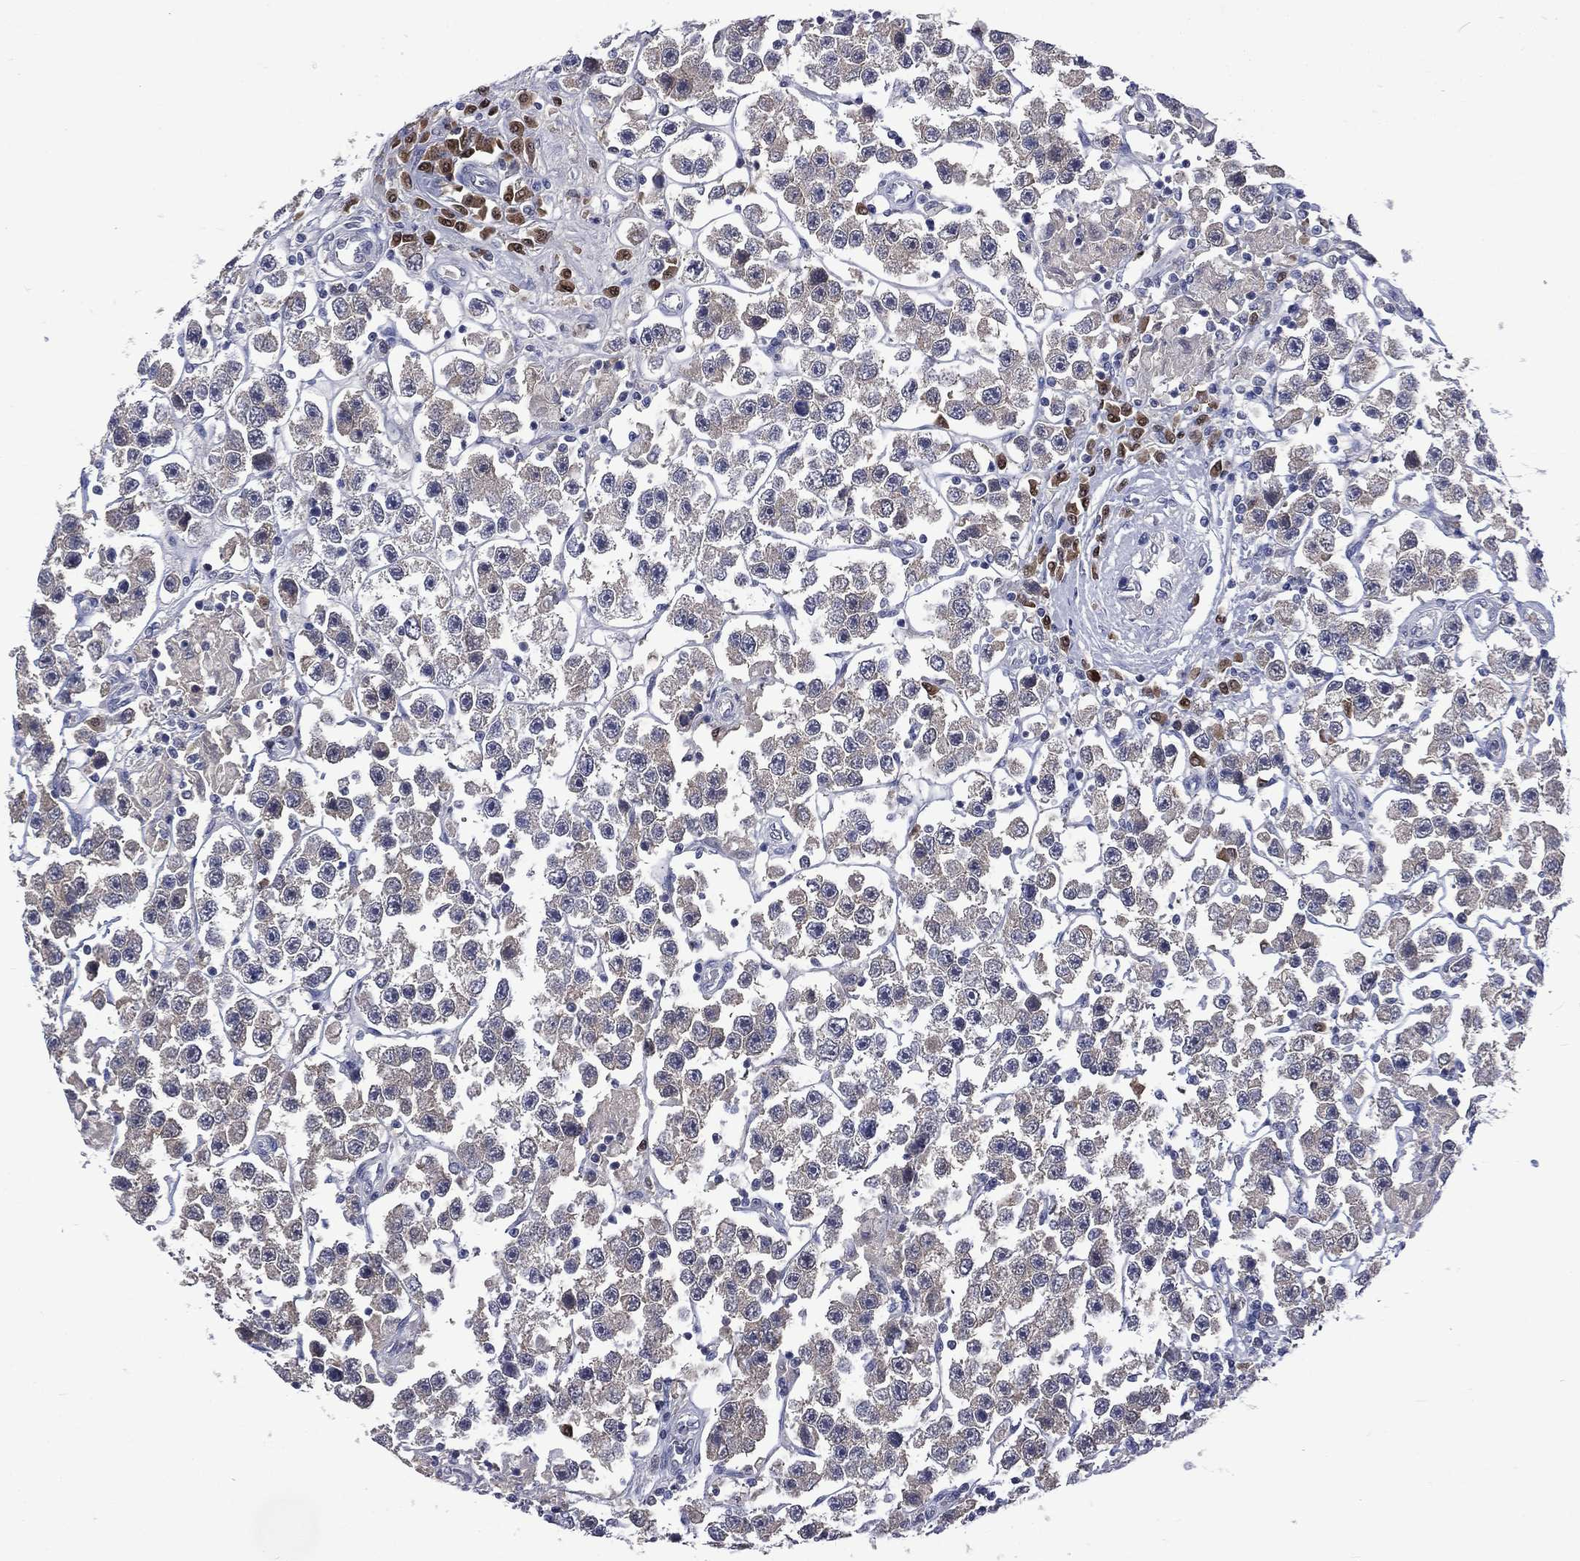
{"staining": {"intensity": "negative", "quantity": "none", "location": "none"}, "tissue": "testis cancer", "cell_type": "Tumor cells", "image_type": "cancer", "snomed": [{"axis": "morphology", "description": "Seminoma, NOS"}, {"axis": "topography", "description": "Testis"}], "caption": "Immunohistochemistry (IHC) of testis seminoma exhibits no staining in tumor cells.", "gene": "CA12", "patient": {"sex": "male", "age": 45}}